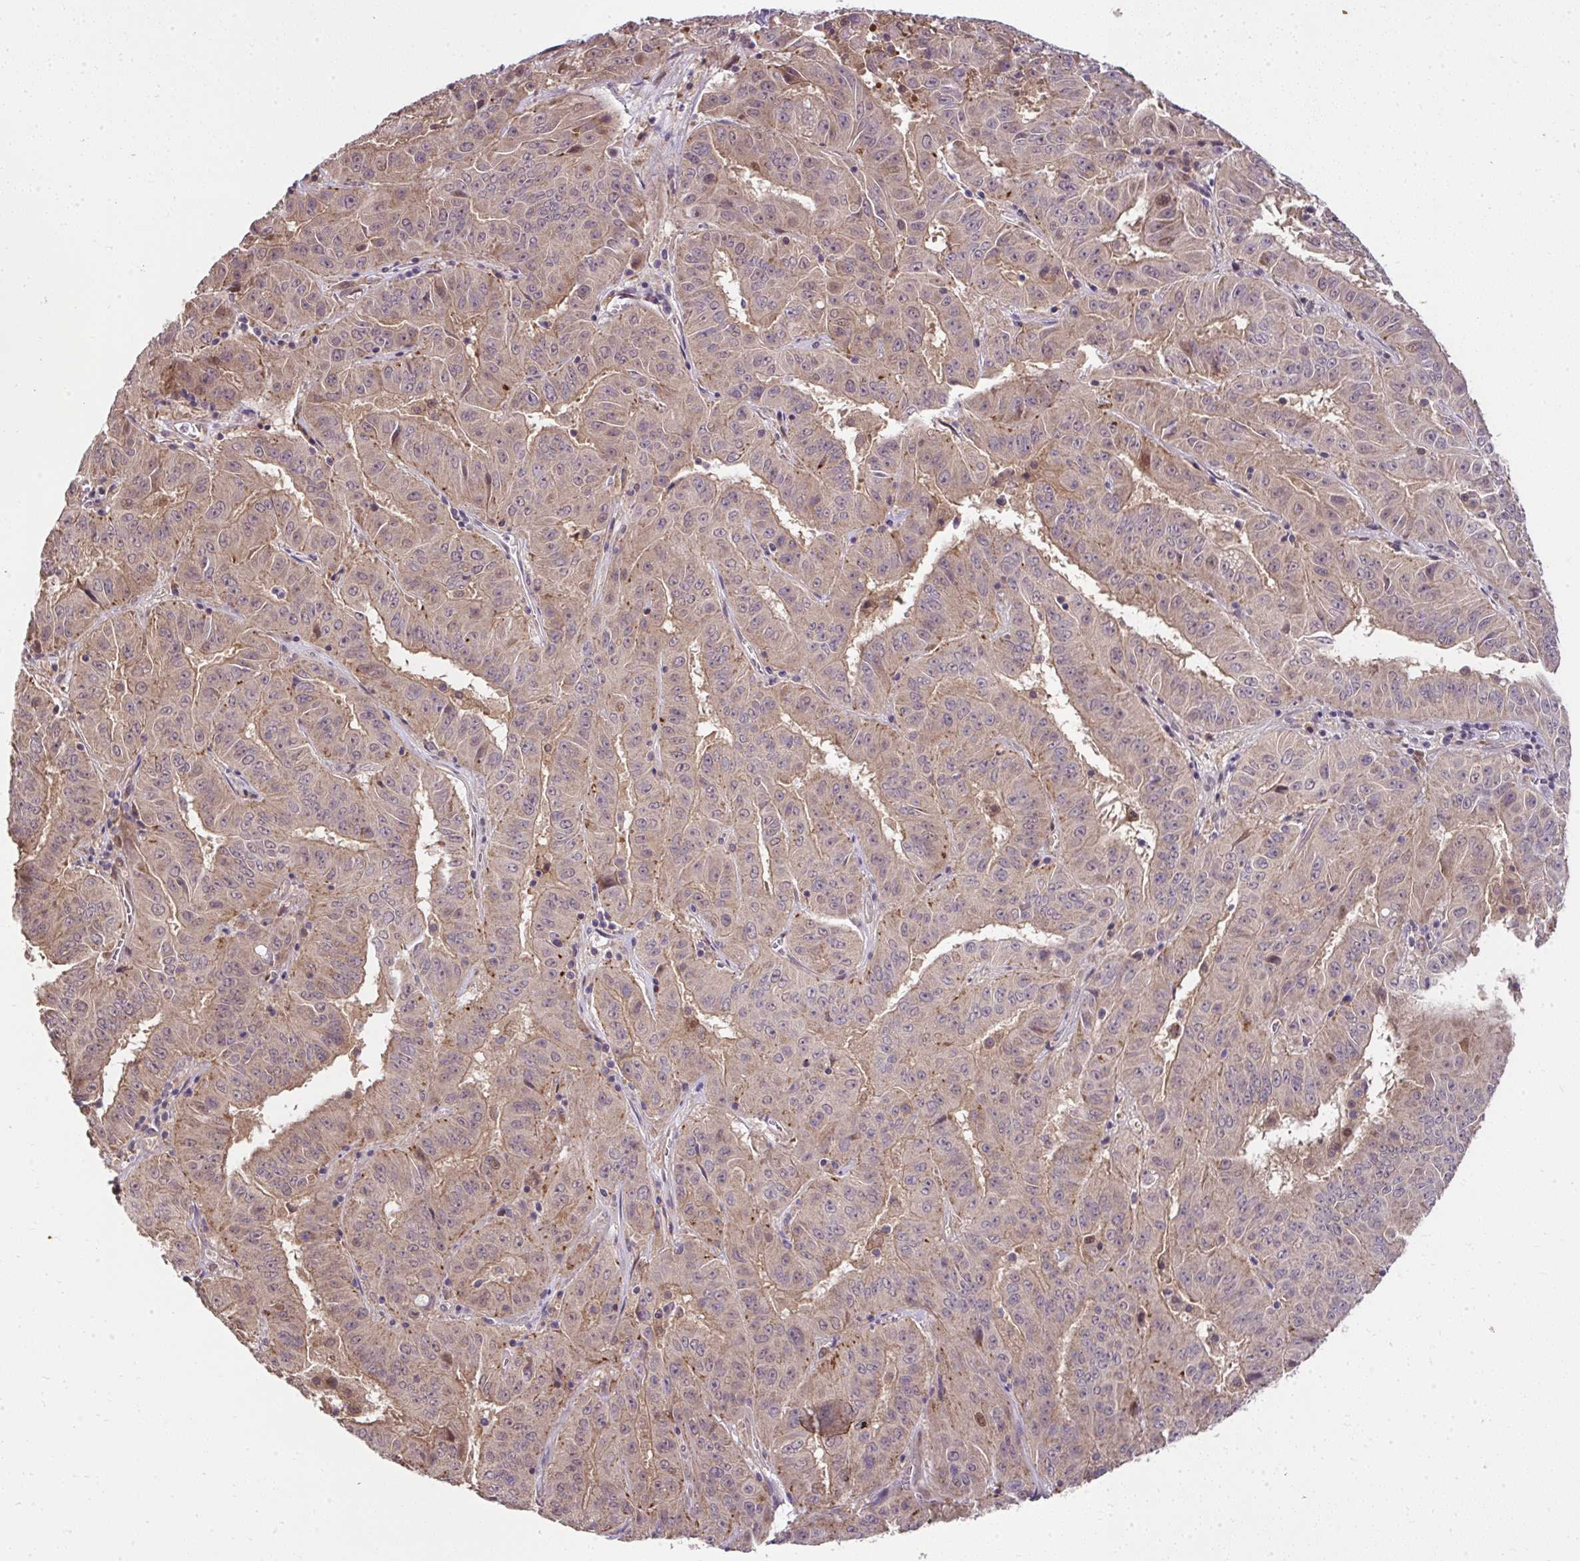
{"staining": {"intensity": "moderate", "quantity": "25%-75%", "location": "cytoplasmic/membranous"}, "tissue": "pancreatic cancer", "cell_type": "Tumor cells", "image_type": "cancer", "snomed": [{"axis": "morphology", "description": "Adenocarcinoma, NOS"}, {"axis": "topography", "description": "Pancreas"}], "caption": "This photomicrograph shows pancreatic adenocarcinoma stained with immunohistochemistry (IHC) to label a protein in brown. The cytoplasmic/membranous of tumor cells show moderate positivity for the protein. Nuclei are counter-stained blue.", "gene": "RDH14", "patient": {"sex": "male", "age": 63}}